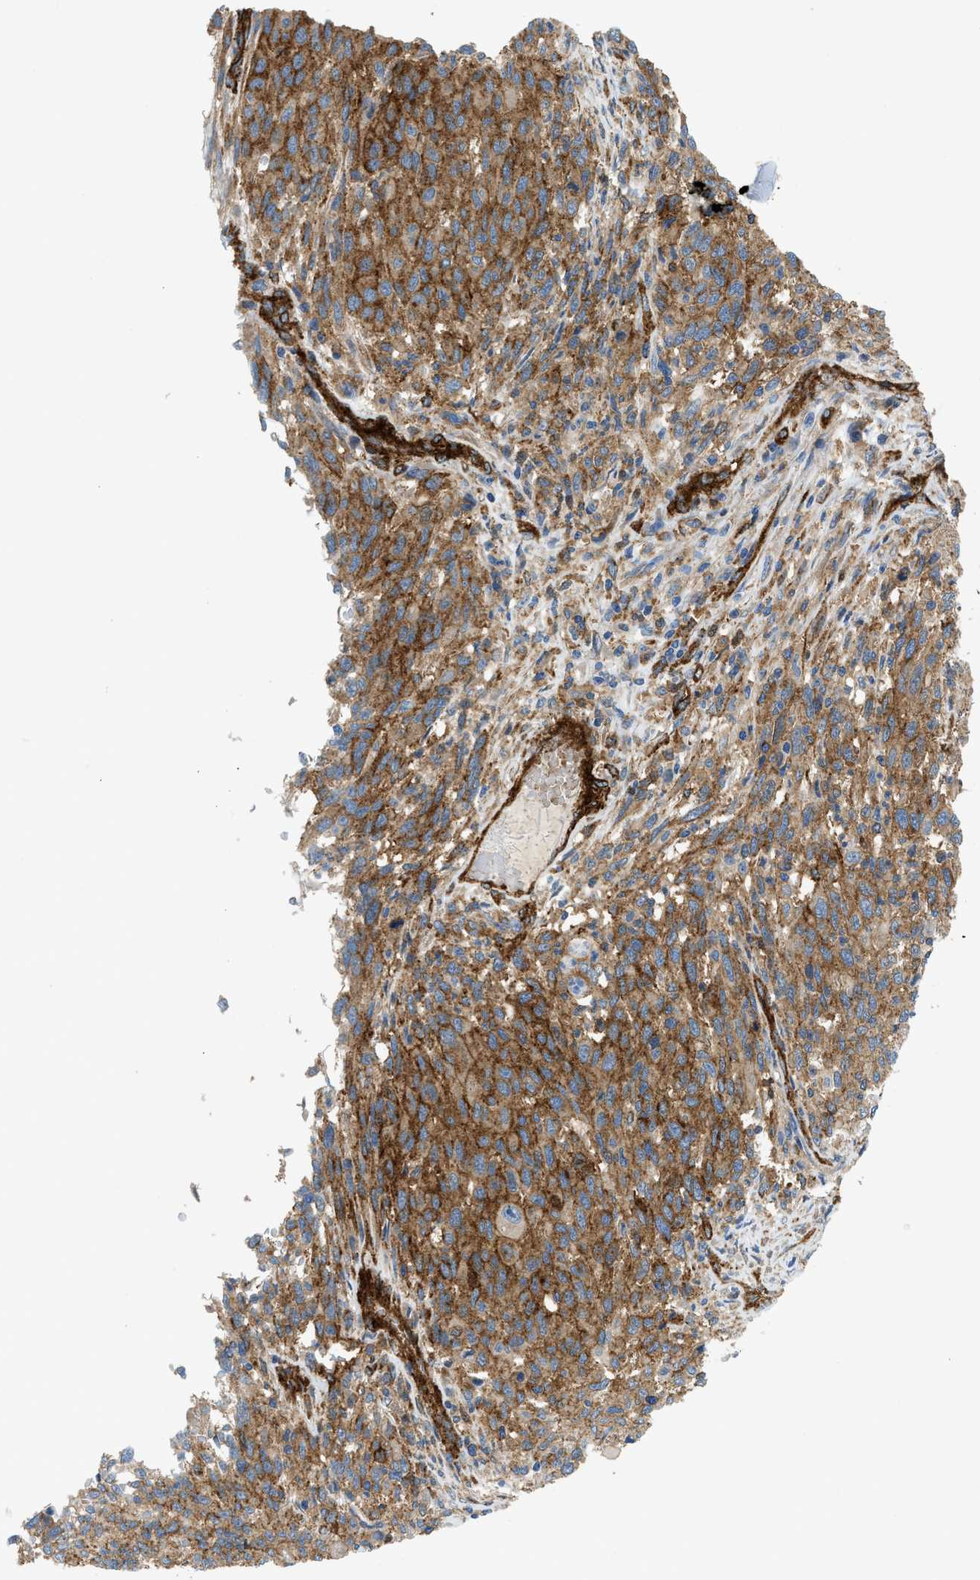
{"staining": {"intensity": "moderate", "quantity": ">75%", "location": "cytoplasmic/membranous"}, "tissue": "melanoma", "cell_type": "Tumor cells", "image_type": "cancer", "snomed": [{"axis": "morphology", "description": "Malignant melanoma, Metastatic site"}, {"axis": "topography", "description": "Lymph node"}], "caption": "About >75% of tumor cells in malignant melanoma (metastatic site) exhibit moderate cytoplasmic/membranous protein expression as visualized by brown immunohistochemical staining.", "gene": "HIP1", "patient": {"sex": "male", "age": 61}}